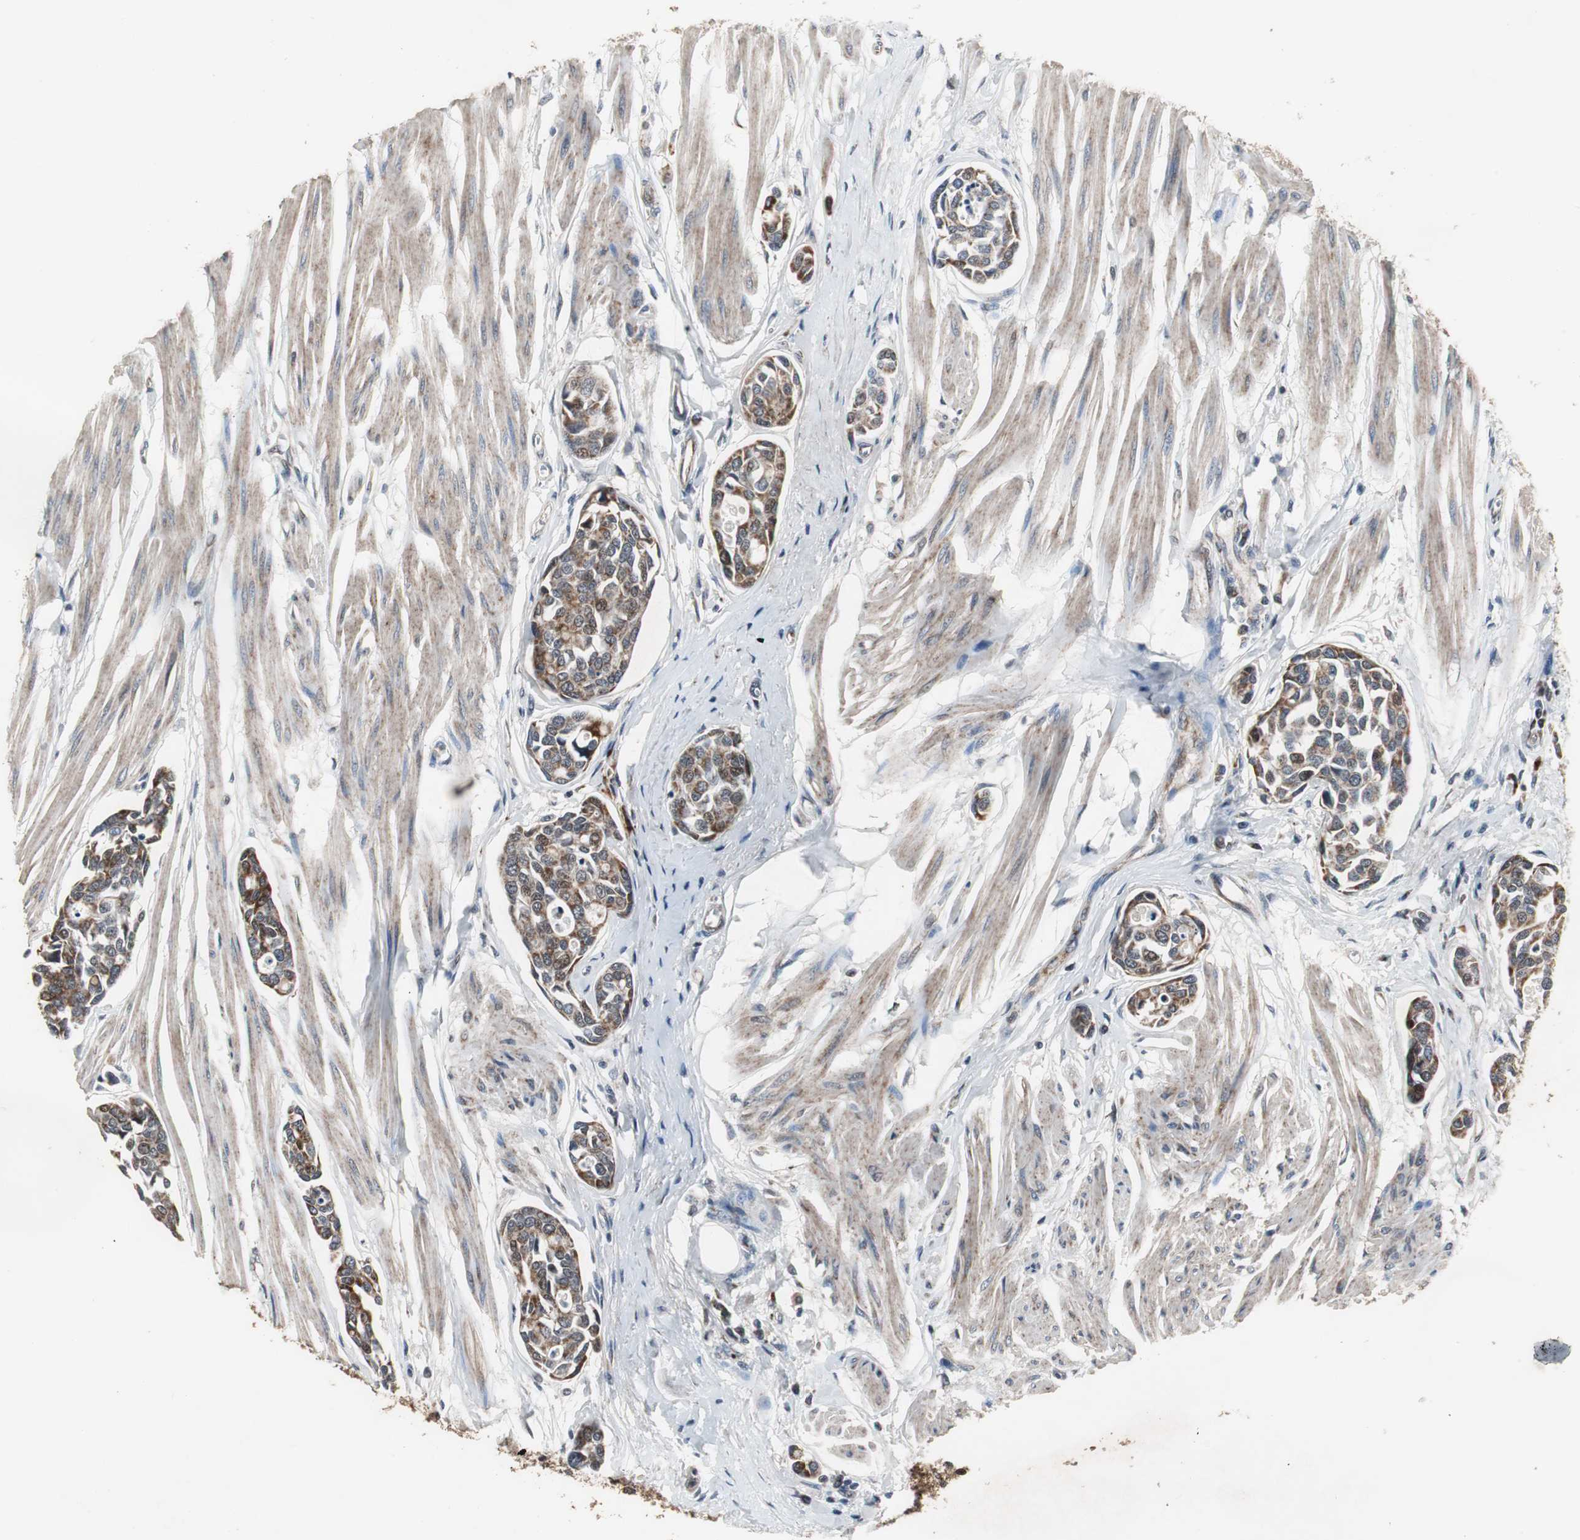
{"staining": {"intensity": "strong", "quantity": ">75%", "location": "cytoplasmic/membranous"}, "tissue": "urothelial cancer", "cell_type": "Tumor cells", "image_type": "cancer", "snomed": [{"axis": "morphology", "description": "Urothelial carcinoma, High grade"}, {"axis": "topography", "description": "Urinary bladder"}], "caption": "The immunohistochemical stain shows strong cytoplasmic/membranous positivity in tumor cells of high-grade urothelial carcinoma tissue.", "gene": "MRPL40", "patient": {"sex": "male", "age": 78}}